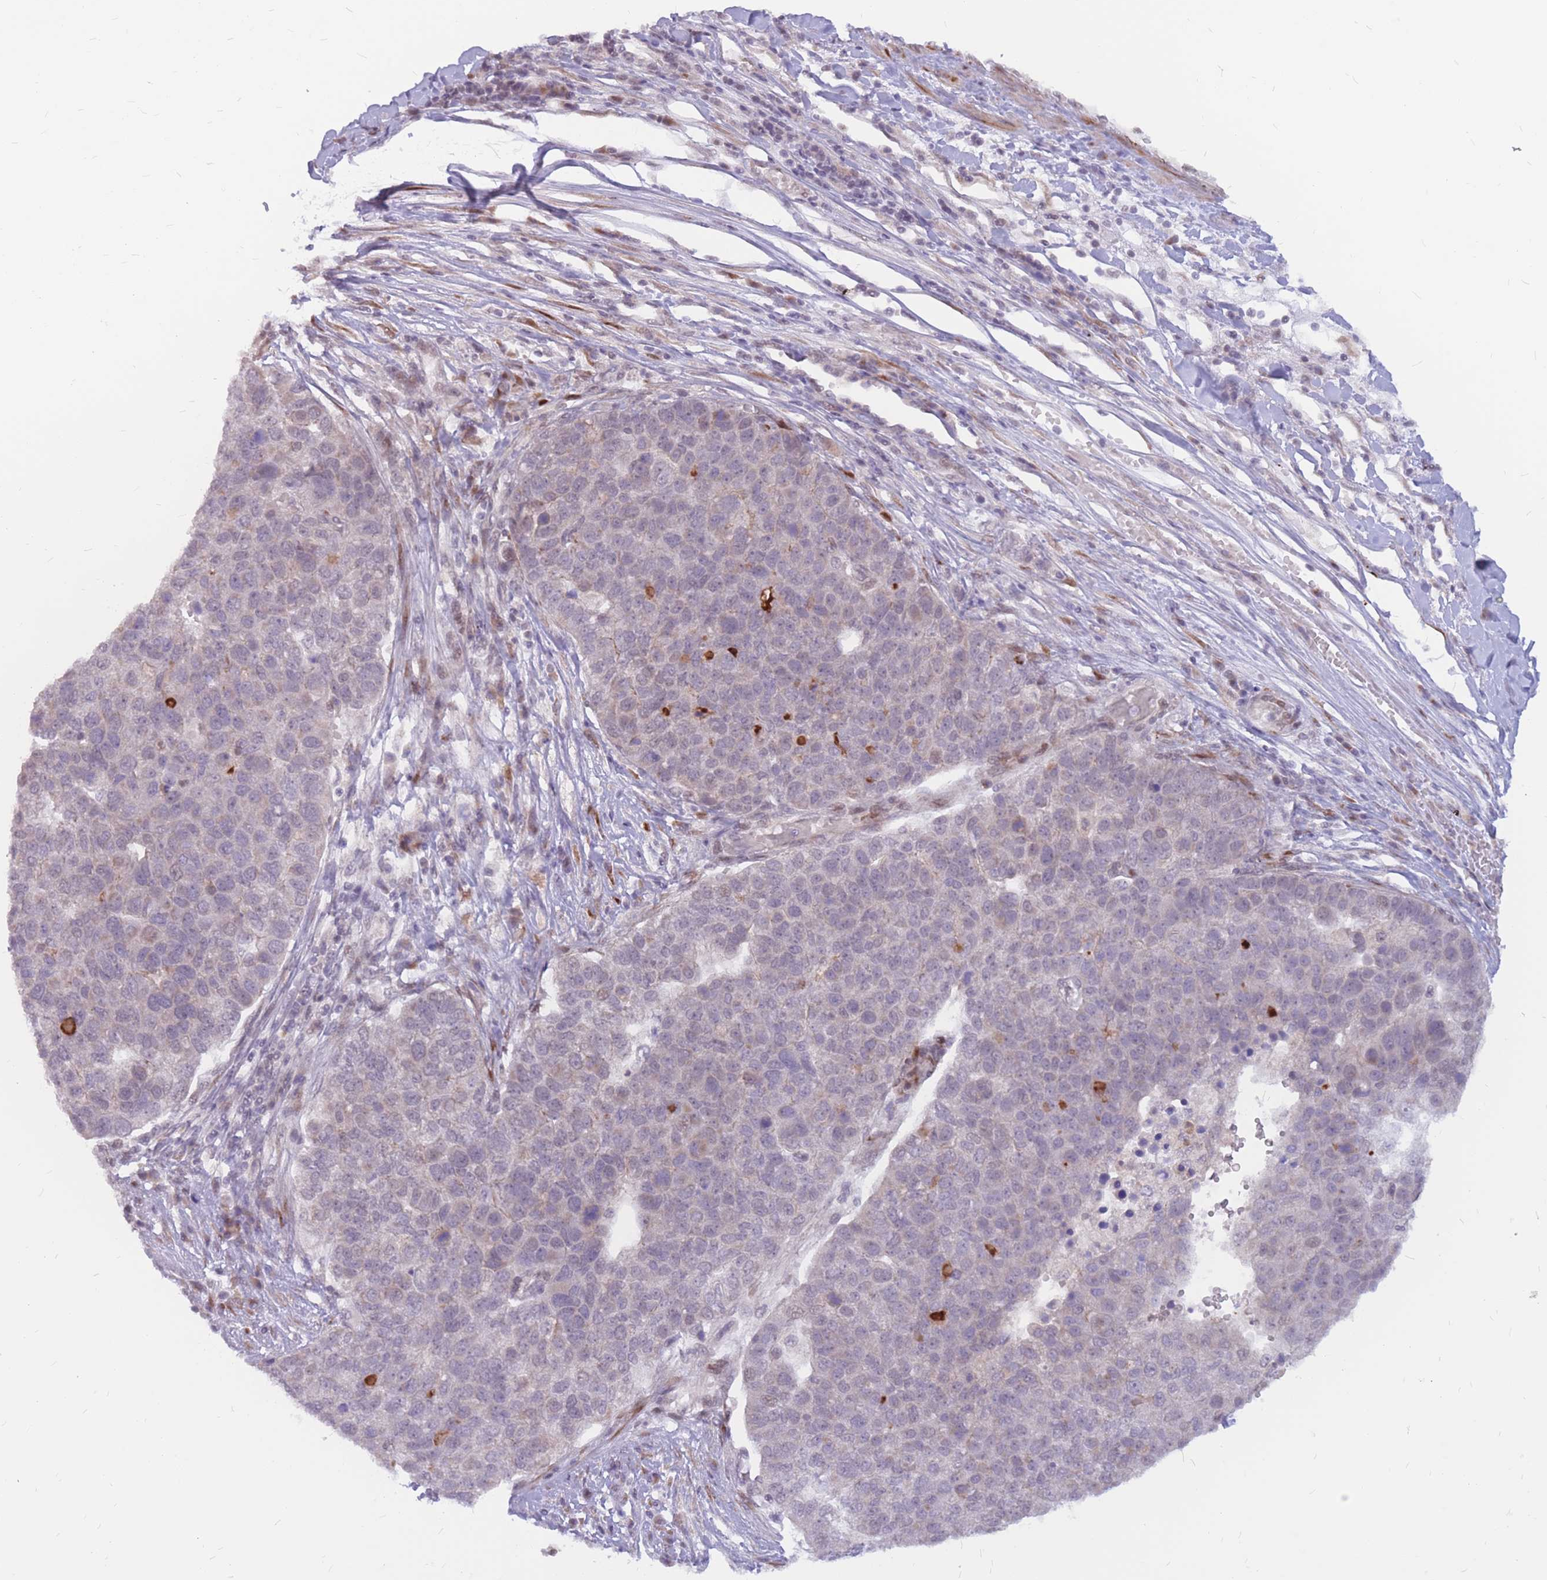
{"staining": {"intensity": "negative", "quantity": "none", "location": "none"}, "tissue": "pancreatic cancer", "cell_type": "Tumor cells", "image_type": "cancer", "snomed": [{"axis": "morphology", "description": "Adenocarcinoma, NOS"}, {"axis": "topography", "description": "Pancreas"}], "caption": "The micrograph shows no significant staining in tumor cells of pancreatic adenocarcinoma. (Immunohistochemistry (ihc), brightfield microscopy, high magnification).", "gene": "ADD2", "patient": {"sex": "female", "age": 61}}